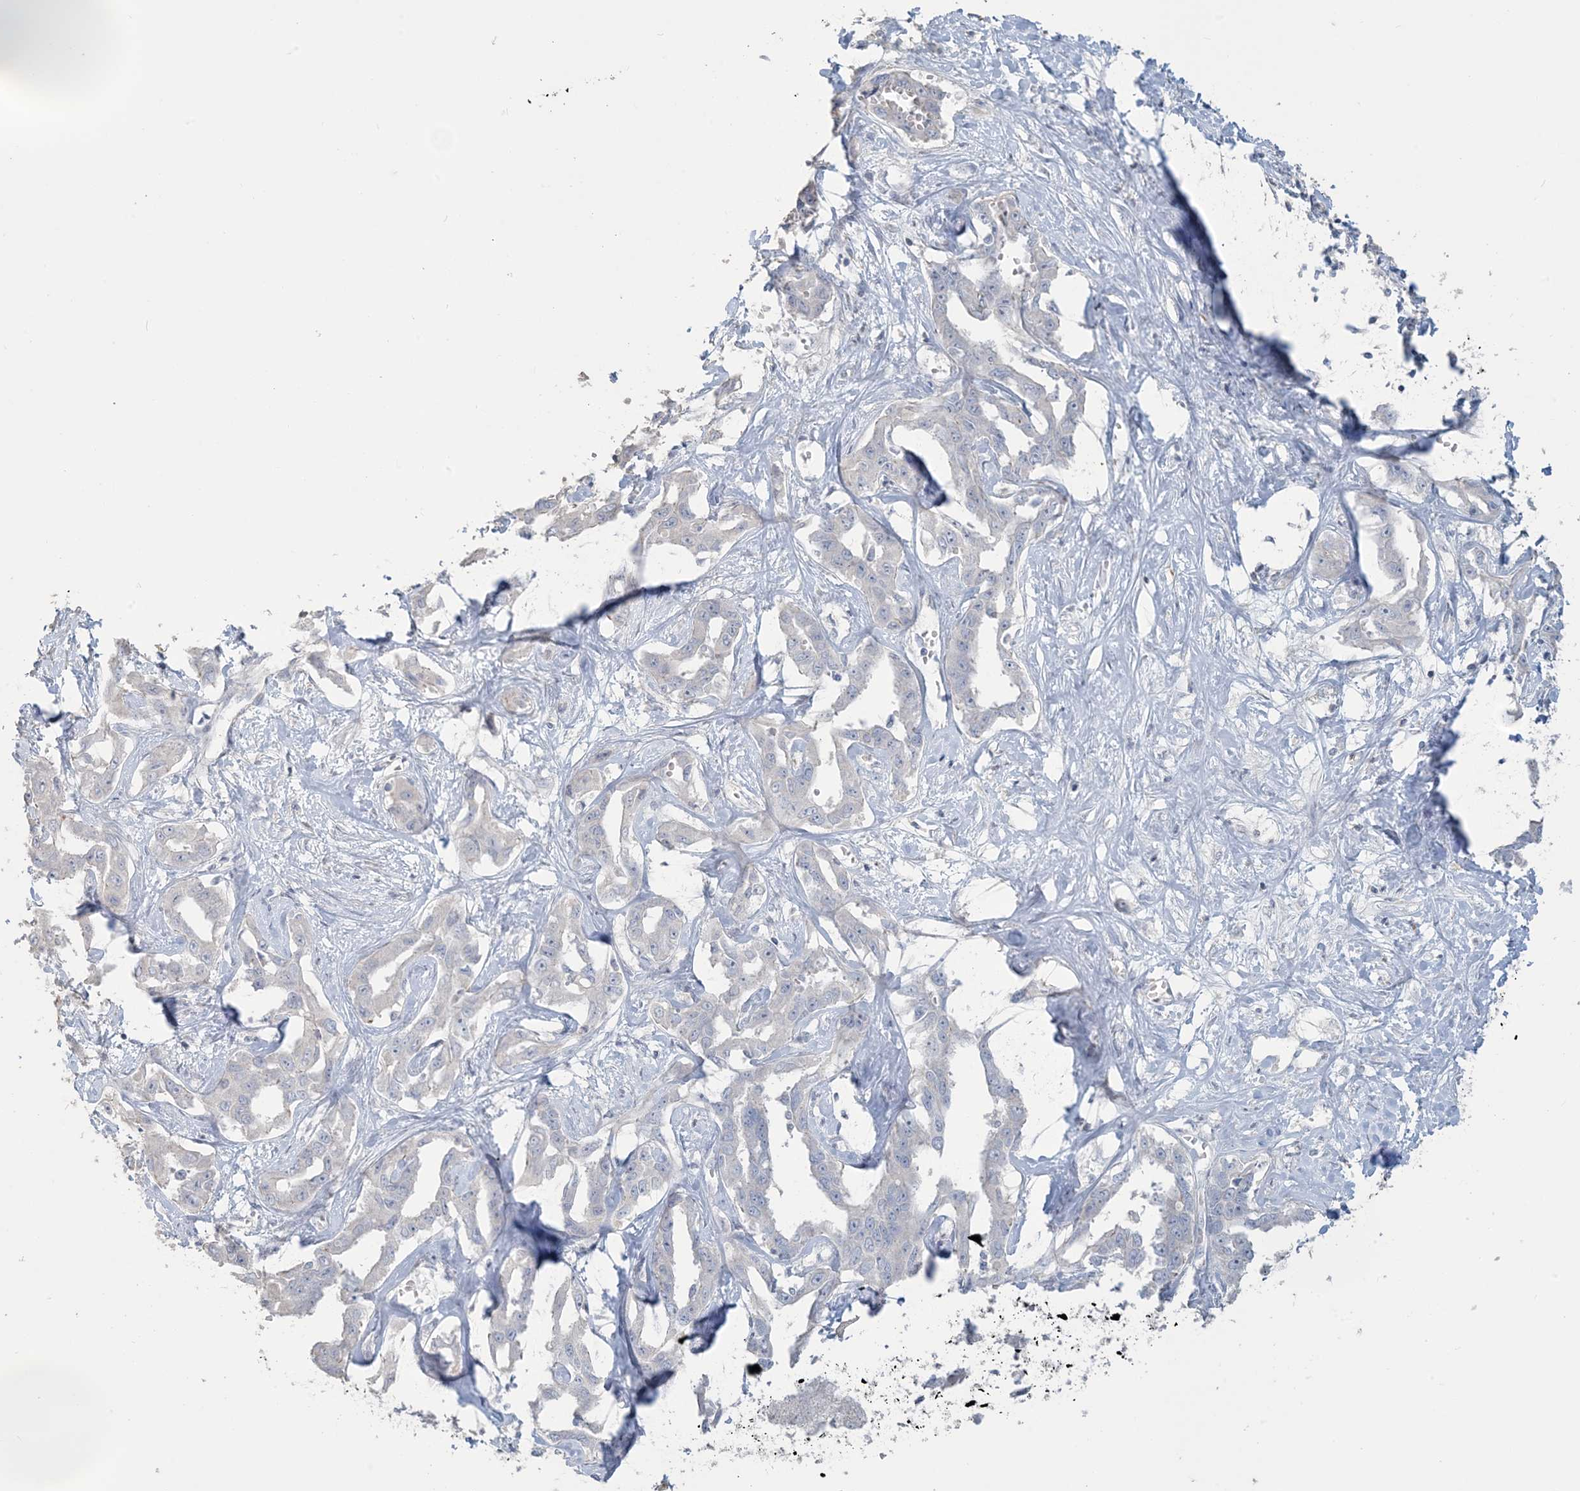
{"staining": {"intensity": "negative", "quantity": "none", "location": "none"}, "tissue": "liver cancer", "cell_type": "Tumor cells", "image_type": "cancer", "snomed": [{"axis": "morphology", "description": "Cholangiocarcinoma"}, {"axis": "topography", "description": "Liver"}], "caption": "Liver cancer was stained to show a protein in brown. There is no significant positivity in tumor cells.", "gene": "NPHS2", "patient": {"sex": "male", "age": 59}}